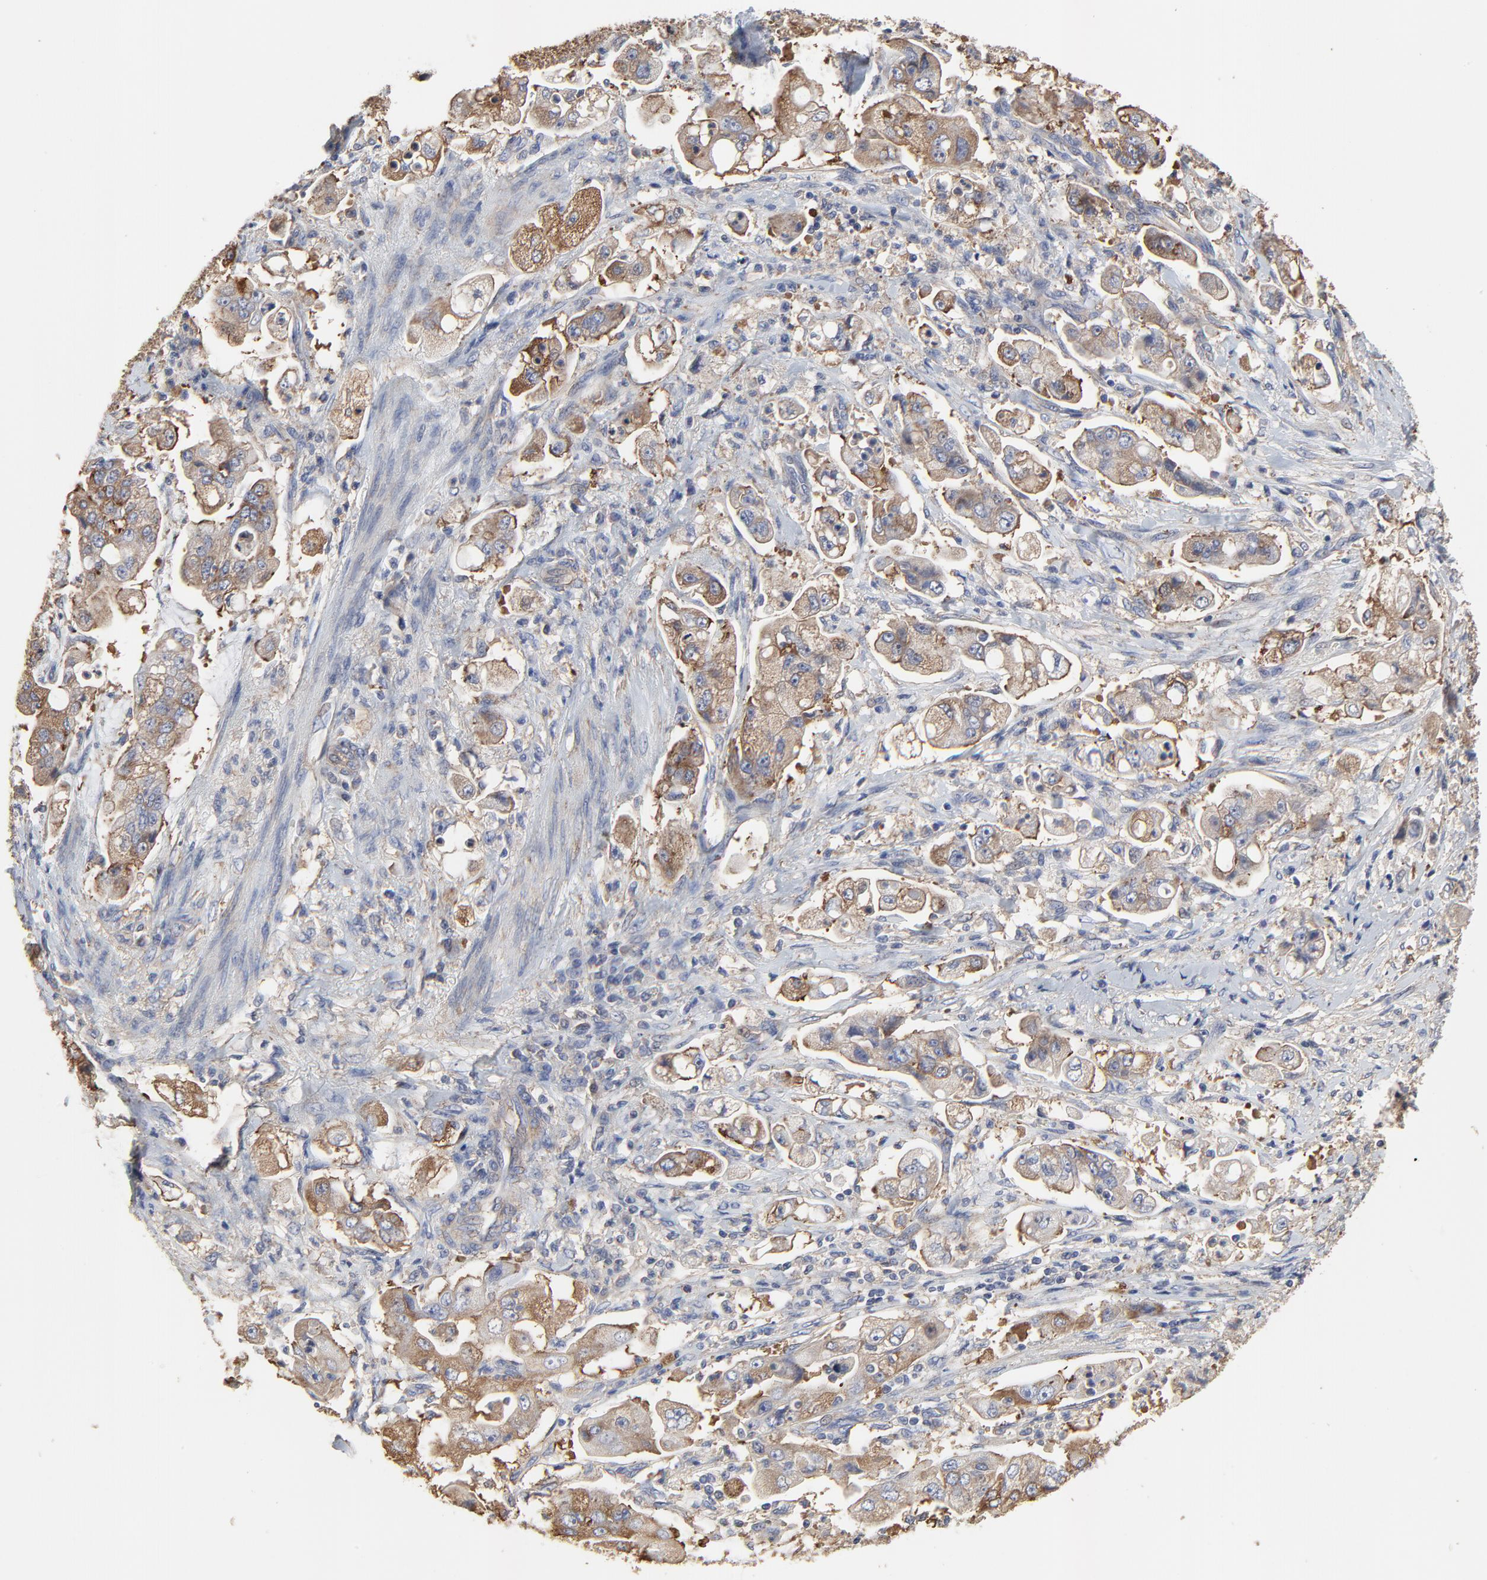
{"staining": {"intensity": "moderate", "quantity": ">75%", "location": "cytoplasmic/membranous"}, "tissue": "stomach cancer", "cell_type": "Tumor cells", "image_type": "cancer", "snomed": [{"axis": "morphology", "description": "Adenocarcinoma, NOS"}, {"axis": "topography", "description": "Stomach"}], "caption": "The photomicrograph reveals a brown stain indicating the presence of a protein in the cytoplasmic/membranous of tumor cells in stomach cancer (adenocarcinoma).", "gene": "NXF3", "patient": {"sex": "male", "age": 62}}